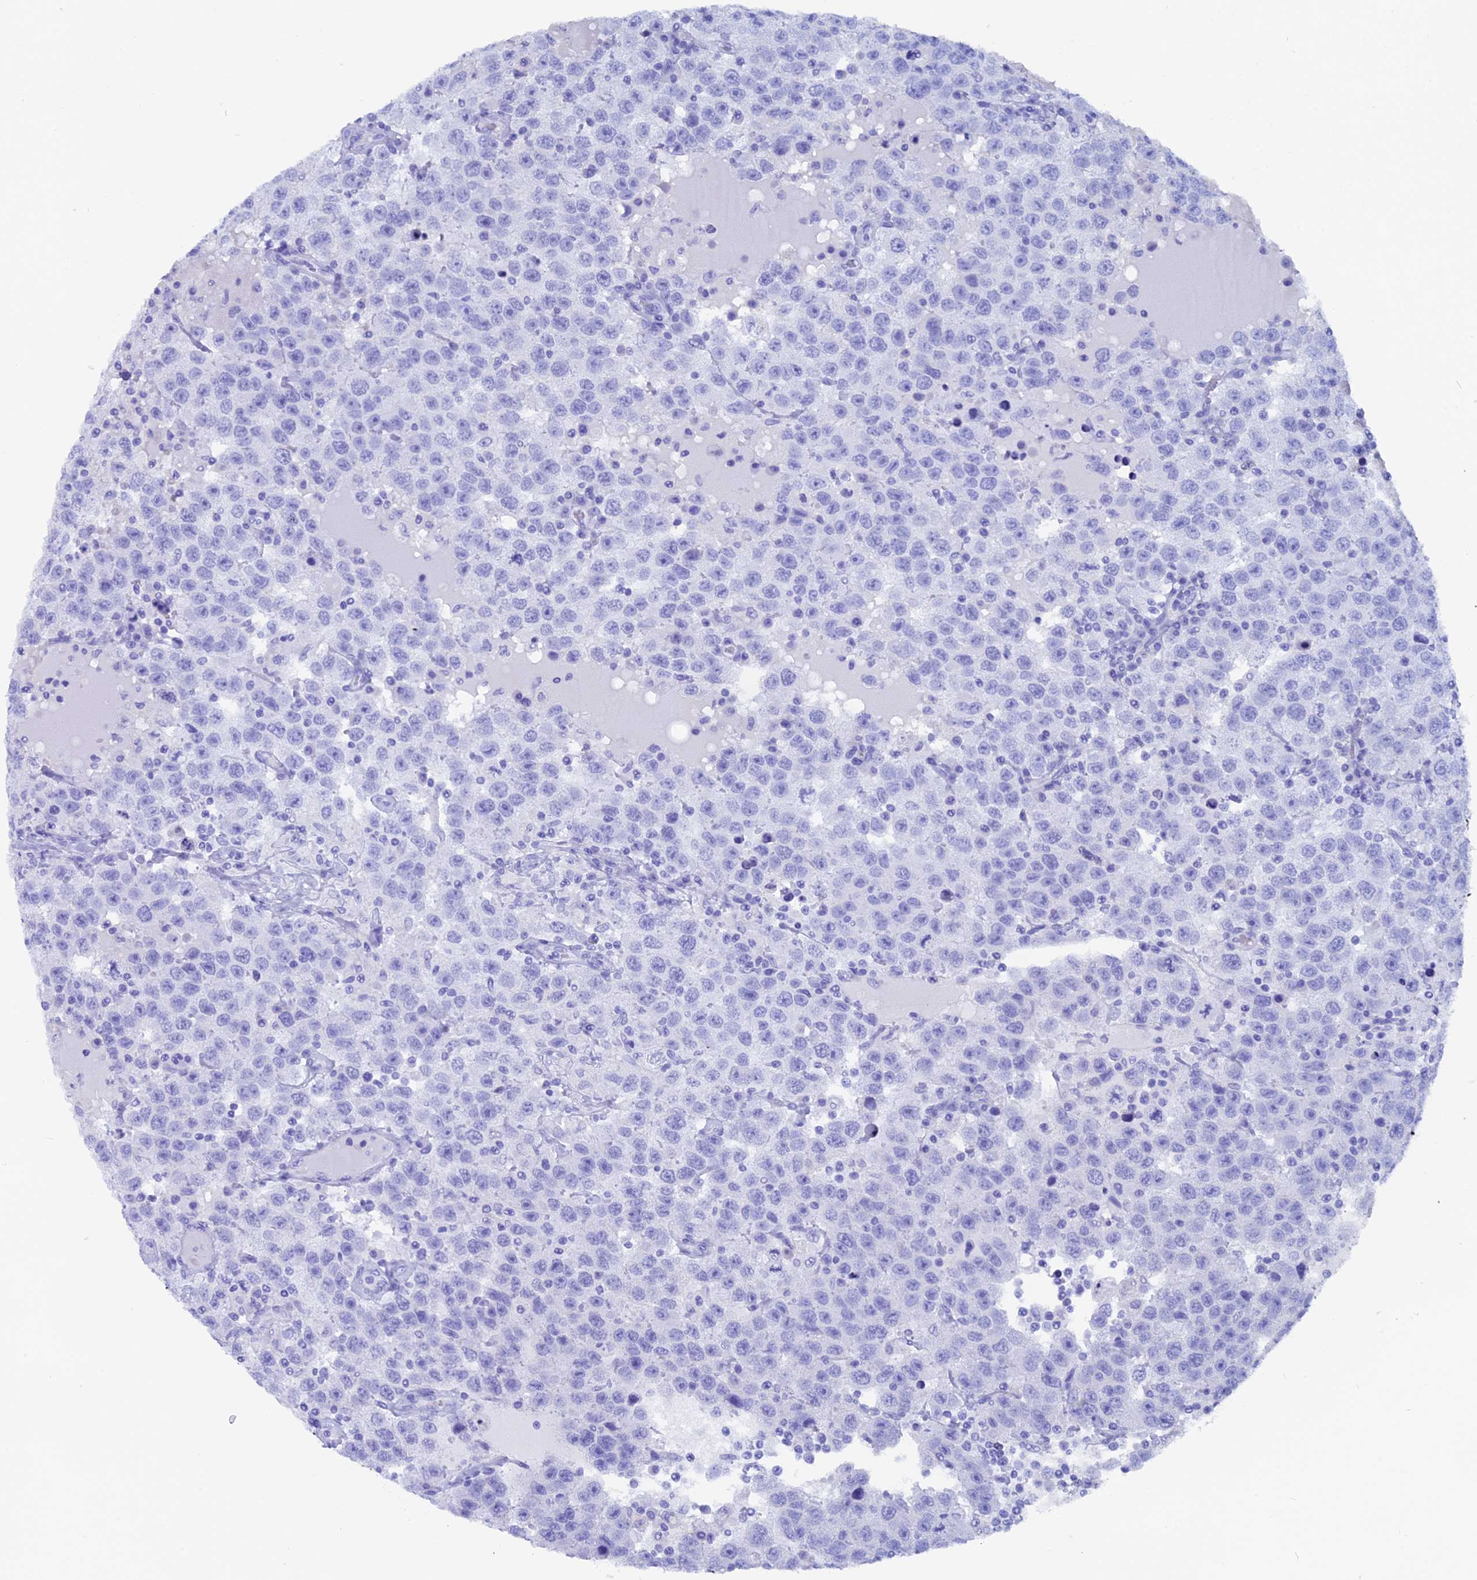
{"staining": {"intensity": "negative", "quantity": "none", "location": "none"}, "tissue": "testis cancer", "cell_type": "Tumor cells", "image_type": "cancer", "snomed": [{"axis": "morphology", "description": "Seminoma, NOS"}, {"axis": "topography", "description": "Testis"}], "caption": "Tumor cells are negative for brown protein staining in seminoma (testis).", "gene": "ANKRD29", "patient": {"sex": "male", "age": 41}}